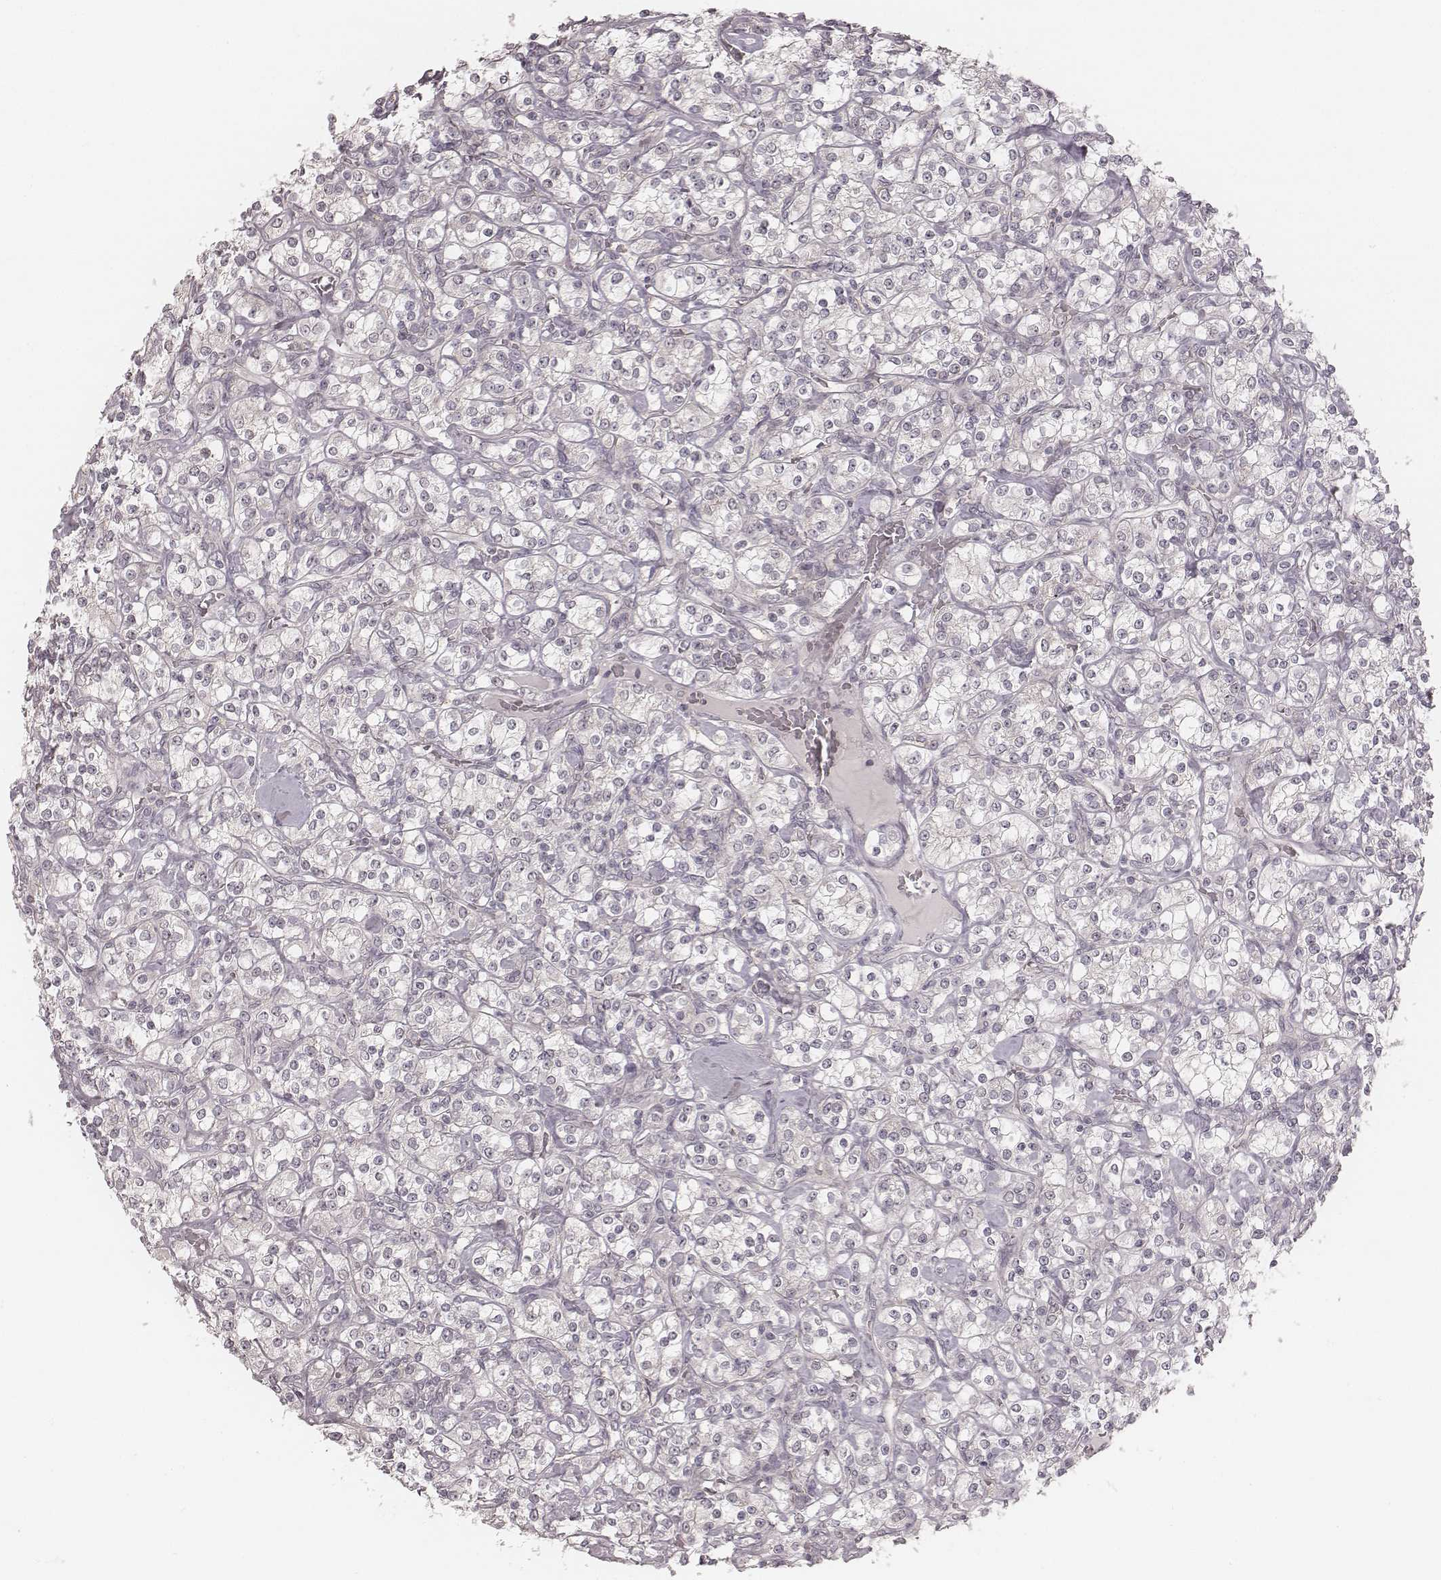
{"staining": {"intensity": "negative", "quantity": "none", "location": "none"}, "tissue": "renal cancer", "cell_type": "Tumor cells", "image_type": "cancer", "snomed": [{"axis": "morphology", "description": "Adenocarcinoma, NOS"}, {"axis": "topography", "description": "Kidney"}], "caption": "Immunohistochemical staining of adenocarcinoma (renal) demonstrates no significant positivity in tumor cells.", "gene": "ACACB", "patient": {"sex": "male", "age": 77}}